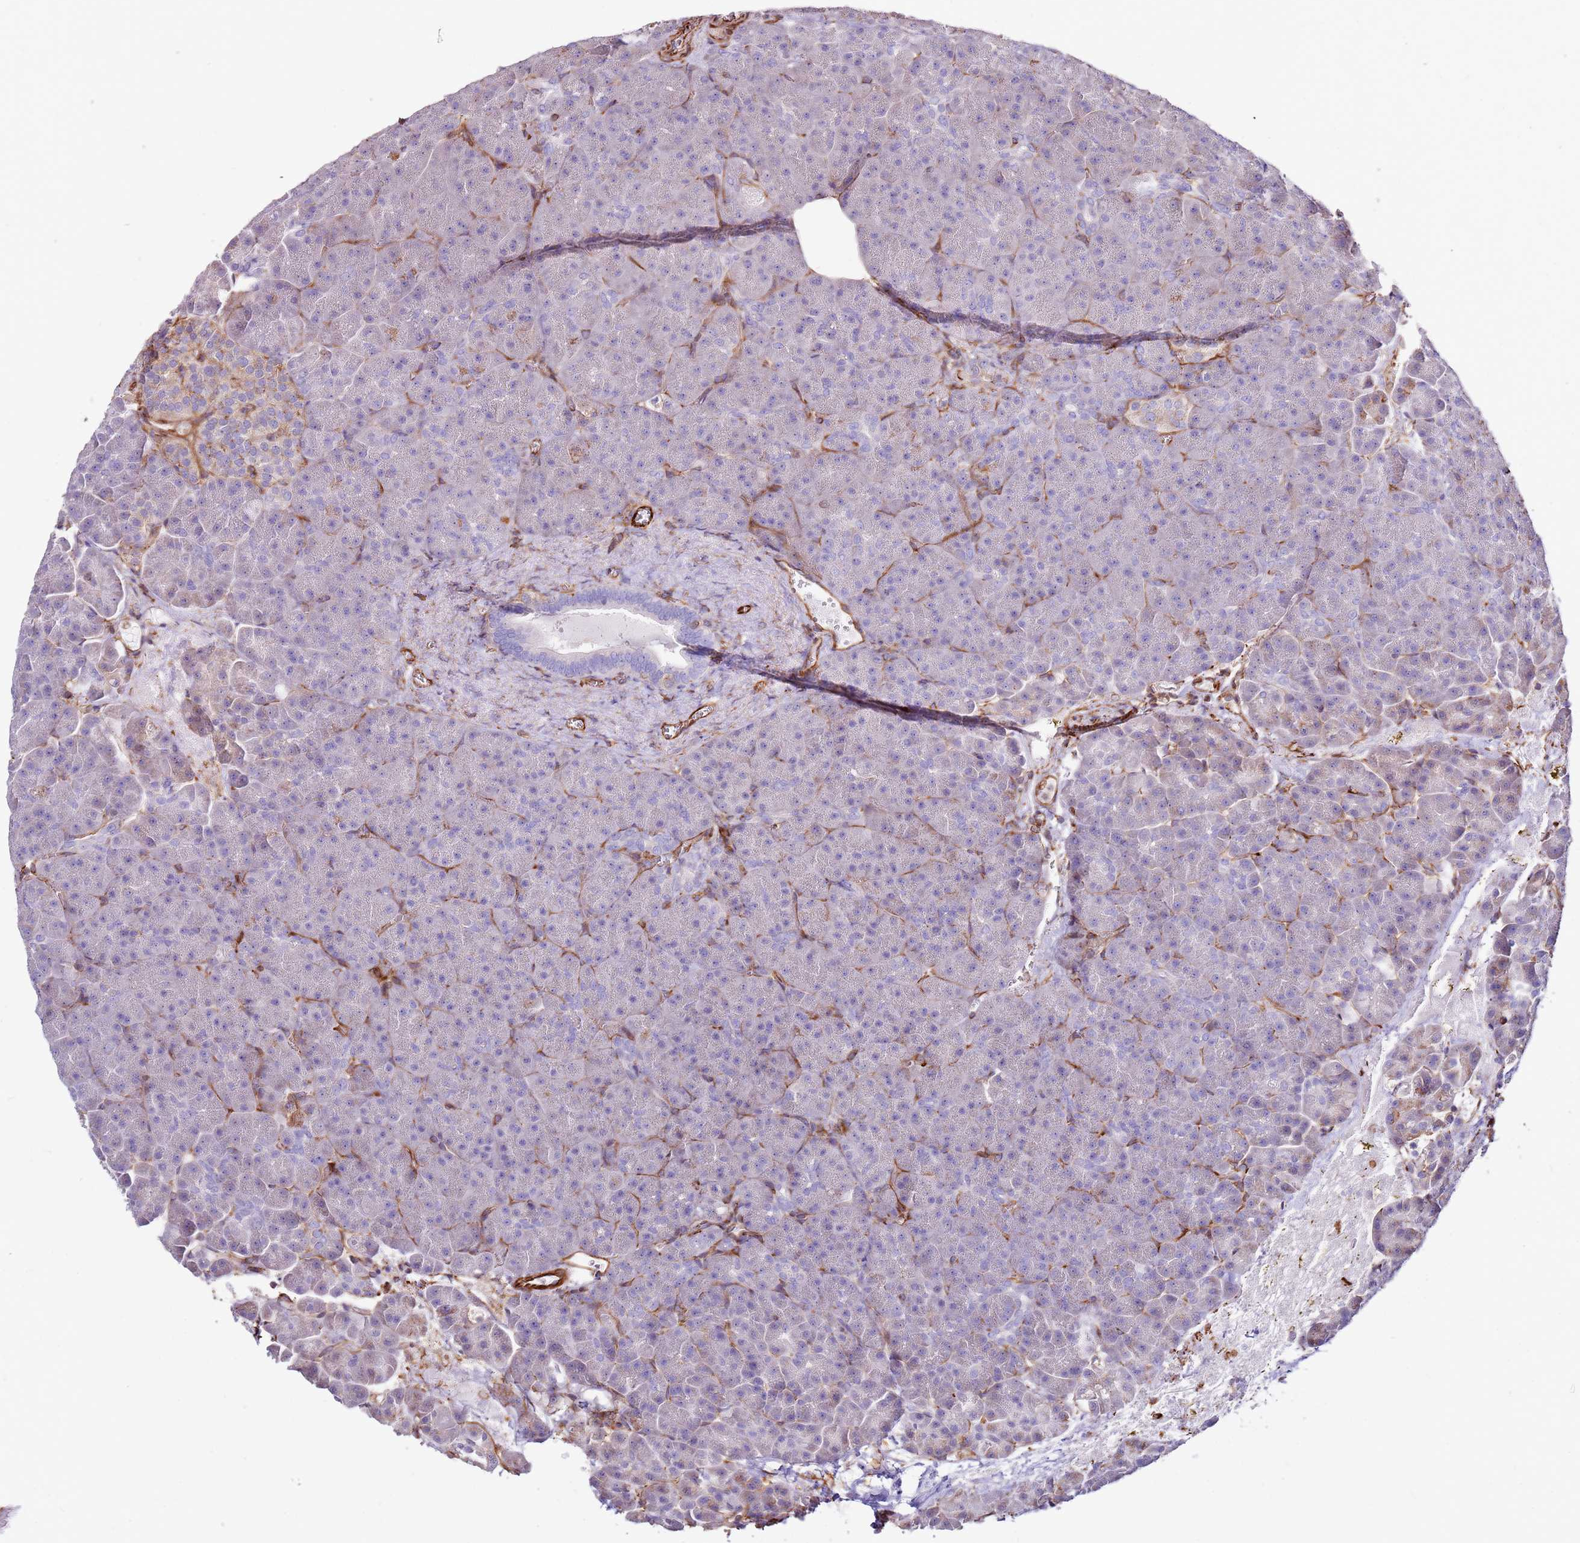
{"staining": {"intensity": "negative", "quantity": "none", "location": "none"}, "tissue": "pancreas", "cell_type": "Exocrine glandular cells", "image_type": "normal", "snomed": [{"axis": "morphology", "description": "Normal tissue, NOS"}, {"axis": "topography", "description": "Pancreas"}], "caption": "Exocrine glandular cells show no significant expression in benign pancreas. The staining was performed using DAB to visualize the protein expression in brown, while the nuclei were stained in blue with hematoxylin (Magnification: 20x).", "gene": "MRGPRE", "patient": {"sex": "female", "age": 74}}